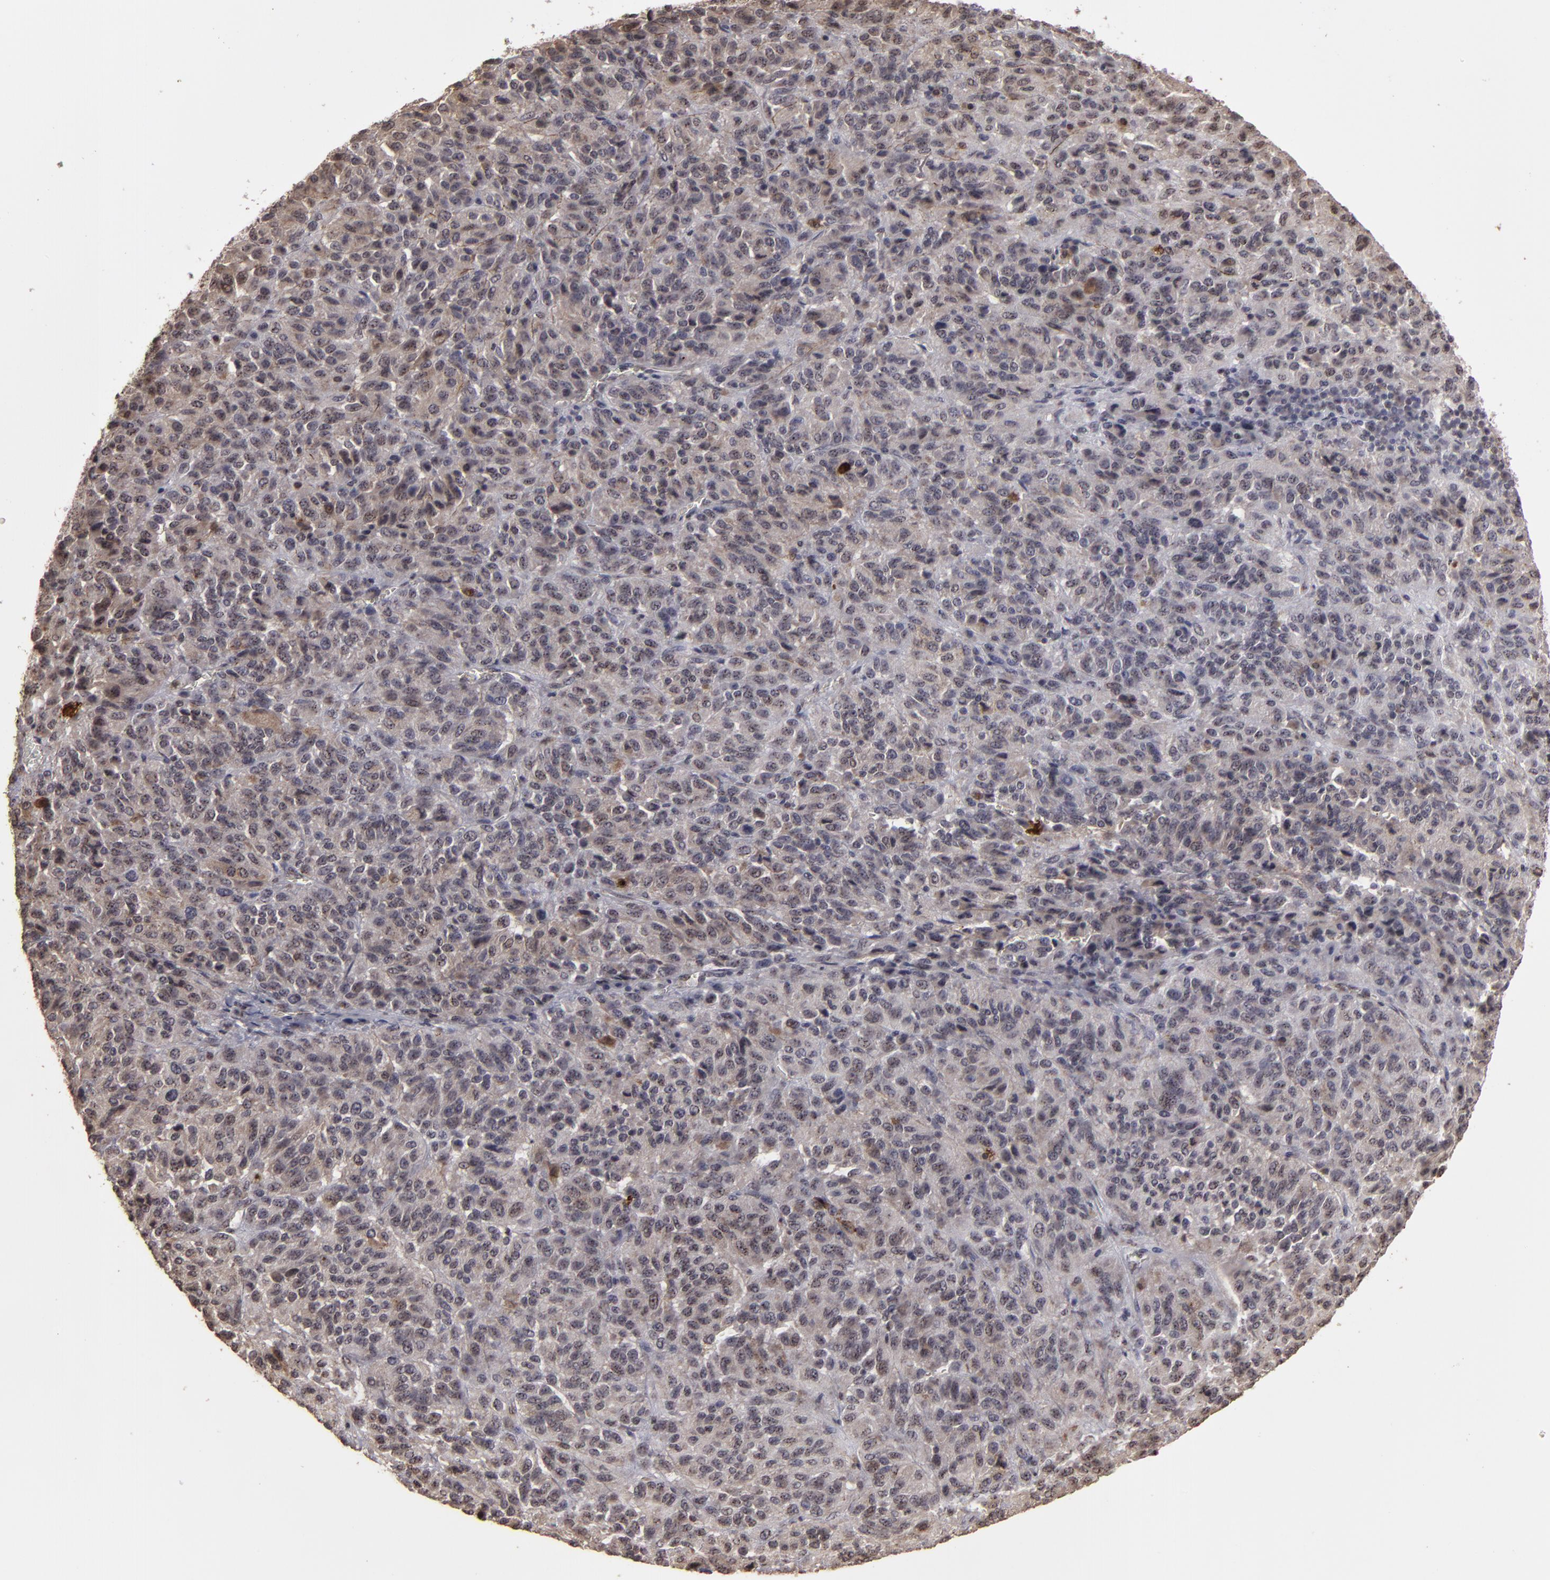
{"staining": {"intensity": "weak", "quantity": ">75%", "location": "cytoplasmic/membranous"}, "tissue": "melanoma", "cell_type": "Tumor cells", "image_type": "cancer", "snomed": [{"axis": "morphology", "description": "Malignant melanoma, Metastatic site"}, {"axis": "topography", "description": "Lung"}], "caption": "Melanoma was stained to show a protein in brown. There is low levels of weak cytoplasmic/membranous positivity in about >75% of tumor cells. (DAB (3,3'-diaminobenzidine) = brown stain, brightfield microscopy at high magnification).", "gene": "CD55", "patient": {"sex": "male", "age": 64}}